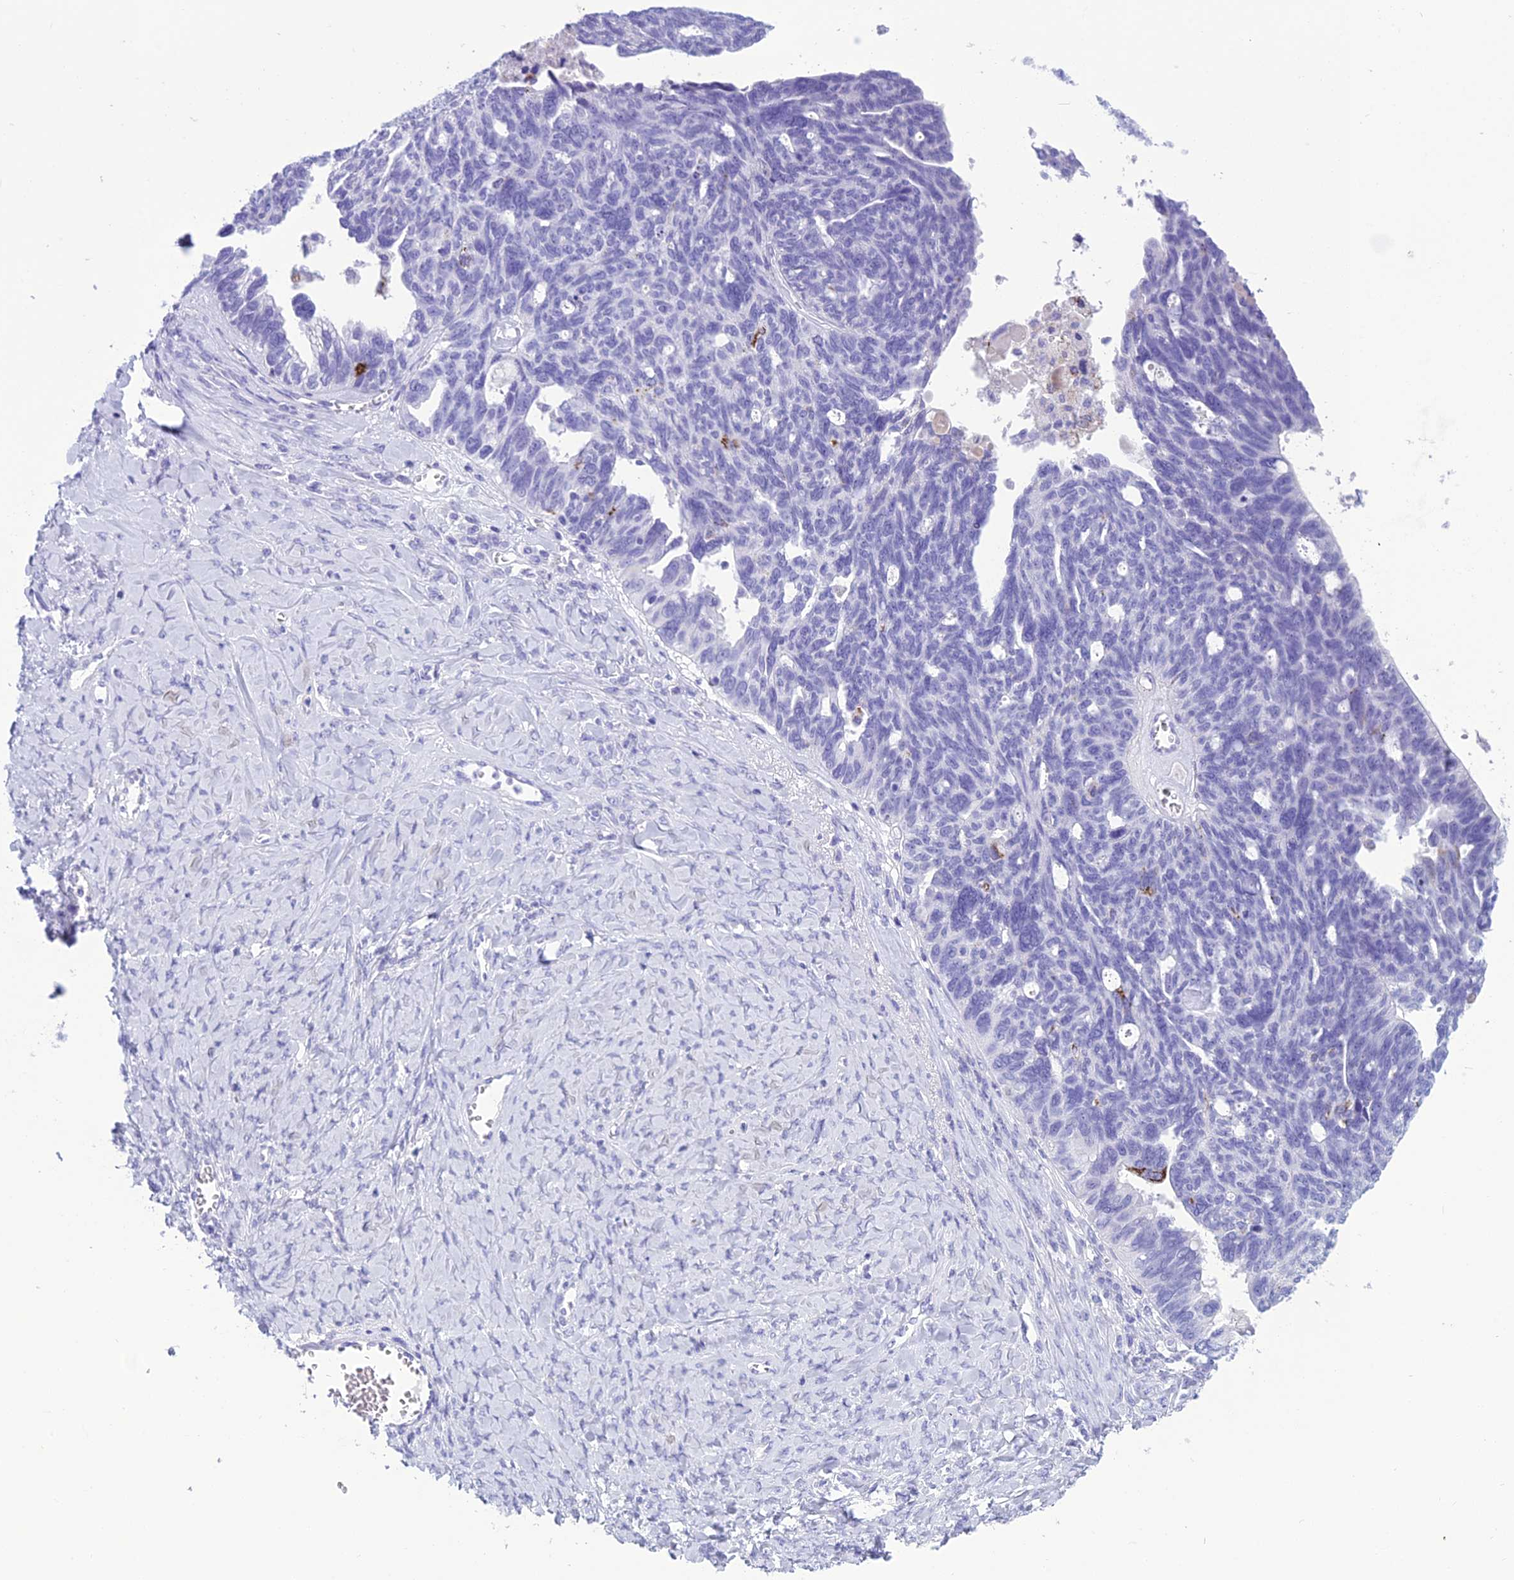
{"staining": {"intensity": "negative", "quantity": "none", "location": "none"}, "tissue": "ovarian cancer", "cell_type": "Tumor cells", "image_type": "cancer", "snomed": [{"axis": "morphology", "description": "Cystadenocarcinoma, serous, NOS"}, {"axis": "topography", "description": "Ovary"}], "caption": "Photomicrograph shows no significant protein staining in tumor cells of ovarian serous cystadenocarcinoma.", "gene": "TRAM1L1", "patient": {"sex": "female", "age": 79}}